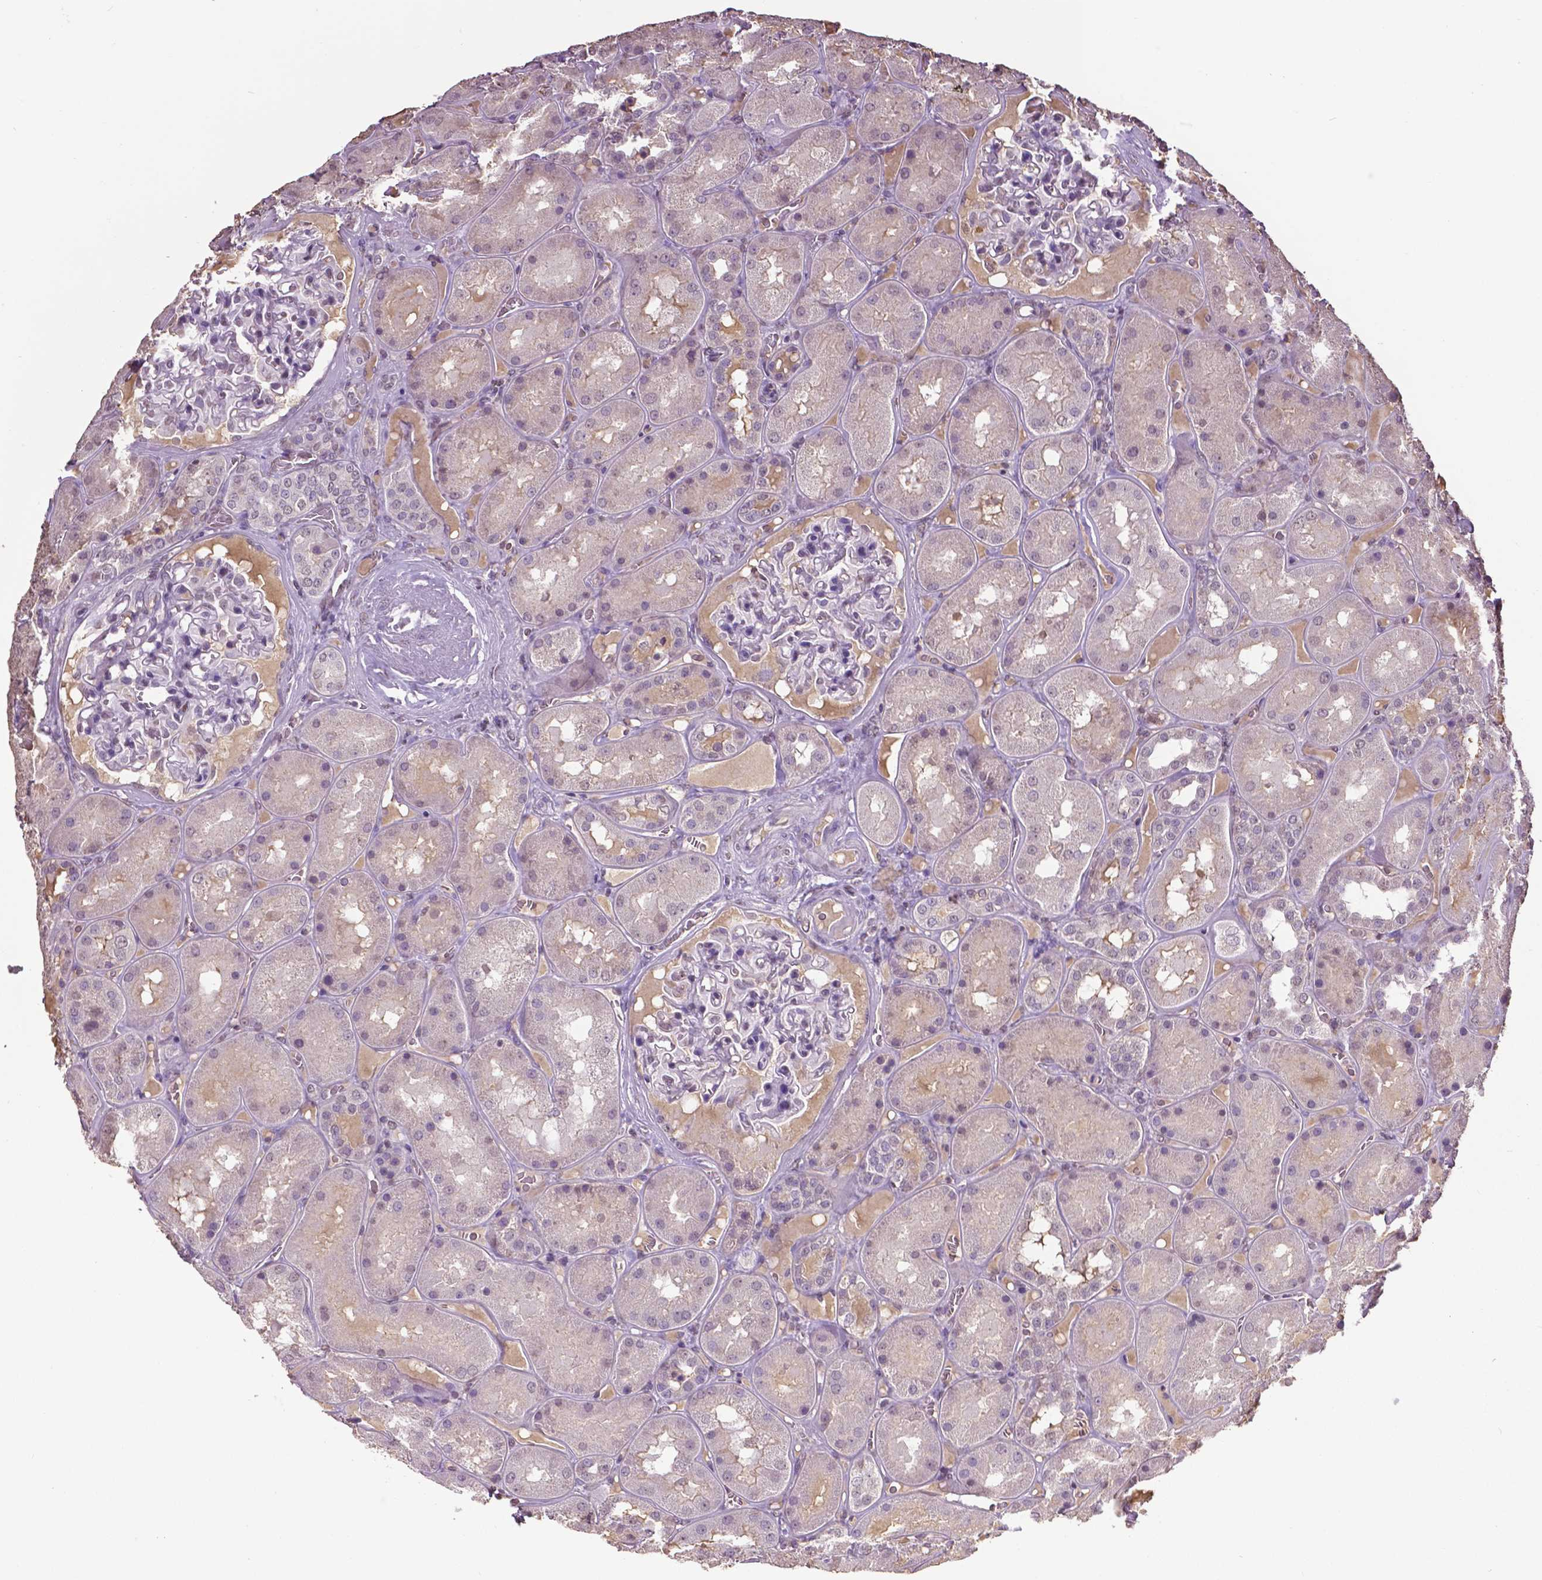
{"staining": {"intensity": "negative", "quantity": "none", "location": "none"}, "tissue": "kidney", "cell_type": "Cells in glomeruli", "image_type": "normal", "snomed": [{"axis": "morphology", "description": "Normal tissue, NOS"}, {"axis": "topography", "description": "Kidney"}], "caption": "A high-resolution photomicrograph shows immunohistochemistry (IHC) staining of unremarkable kidney, which demonstrates no significant staining in cells in glomeruli. (Brightfield microscopy of DAB (3,3'-diaminobenzidine) IHC at high magnification).", "gene": "RUNX3", "patient": {"sex": "male", "age": 73}}